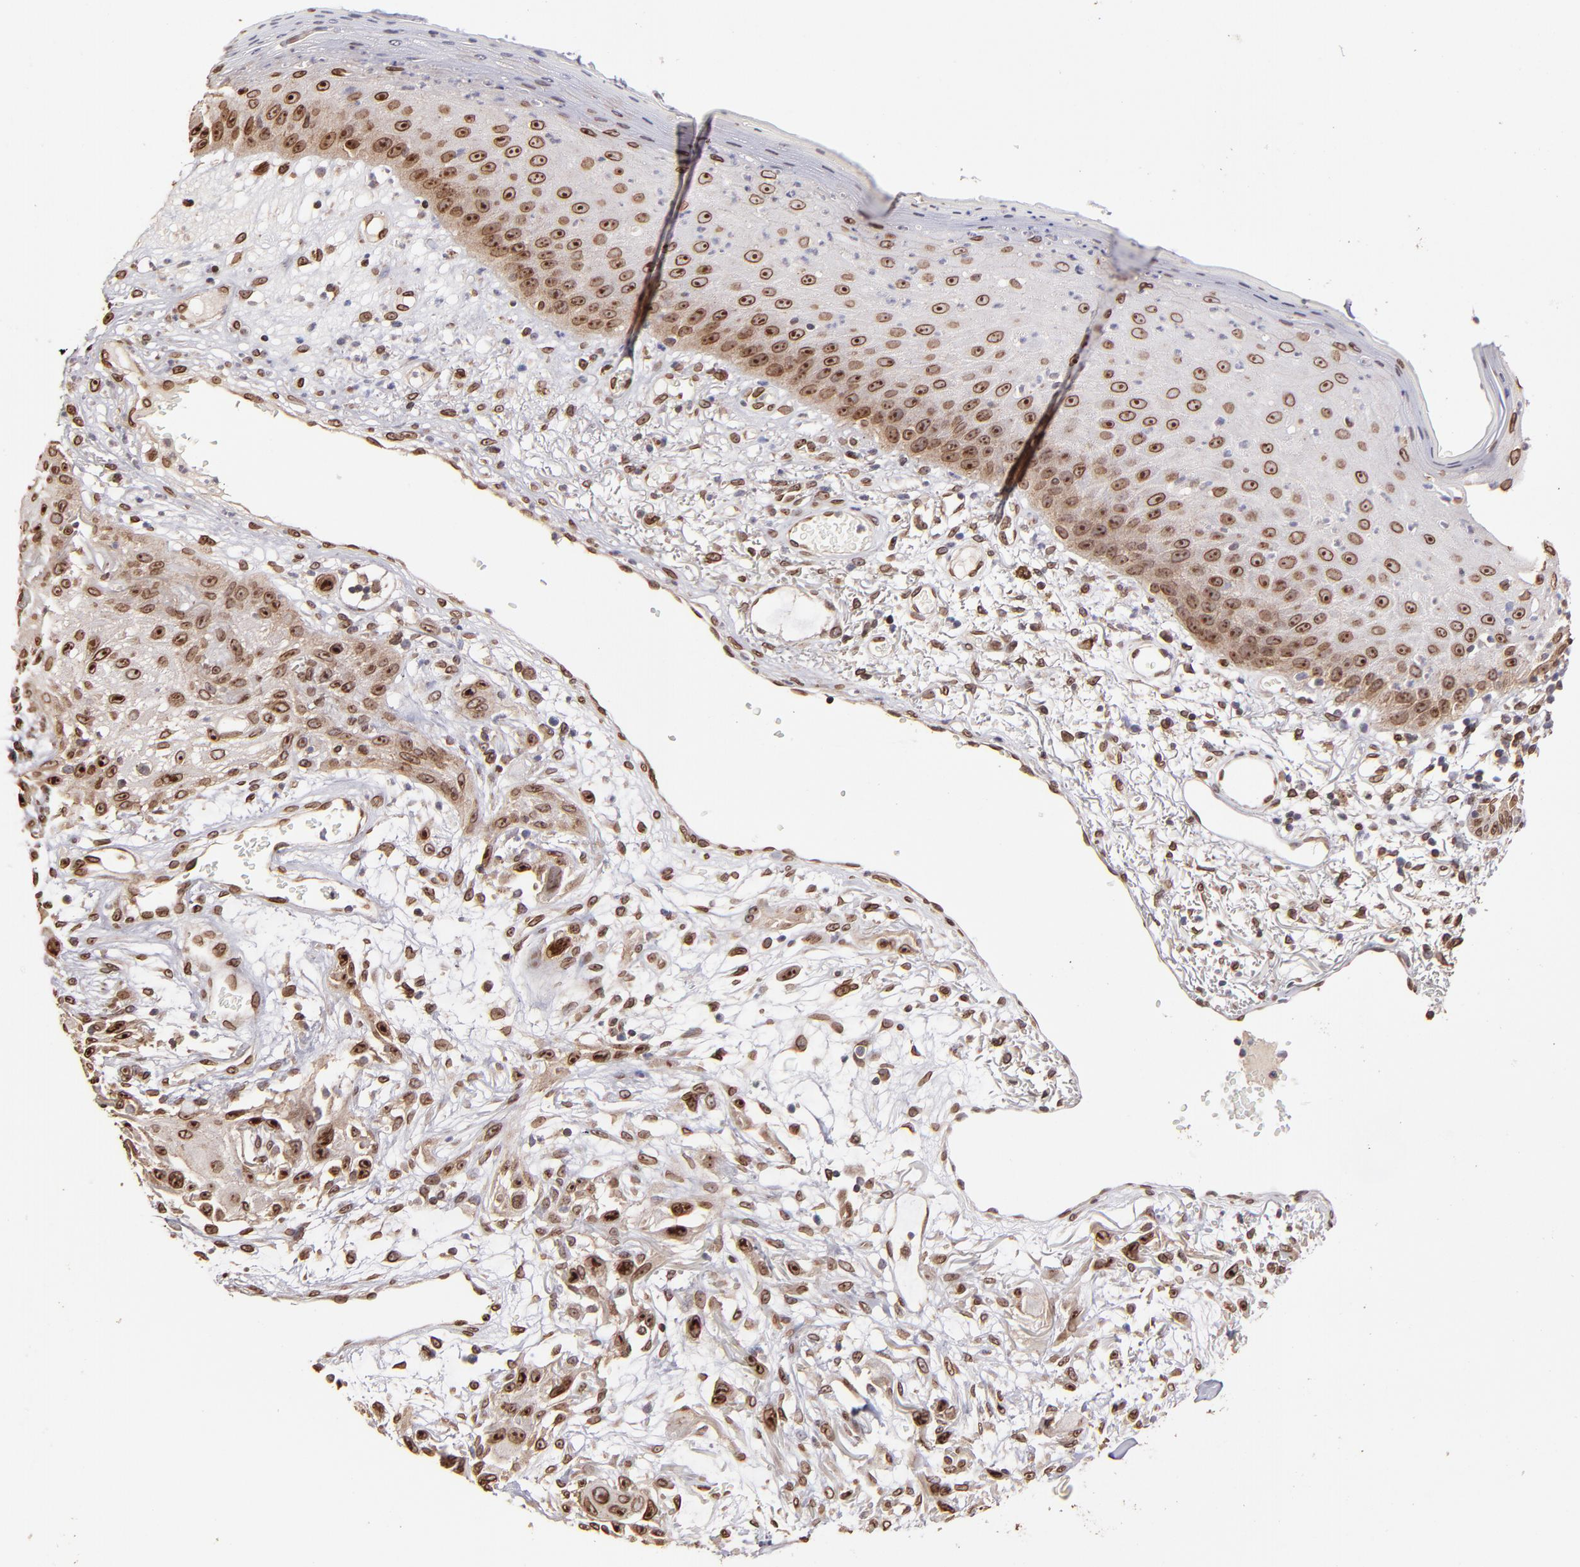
{"staining": {"intensity": "moderate", "quantity": ">75%", "location": "cytoplasmic/membranous,nuclear"}, "tissue": "skin cancer", "cell_type": "Tumor cells", "image_type": "cancer", "snomed": [{"axis": "morphology", "description": "Squamous cell carcinoma, NOS"}, {"axis": "topography", "description": "Skin"}], "caption": "Skin squamous cell carcinoma stained for a protein (brown) demonstrates moderate cytoplasmic/membranous and nuclear positive staining in about >75% of tumor cells.", "gene": "PUM3", "patient": {"sex": "female", "age": 59}}